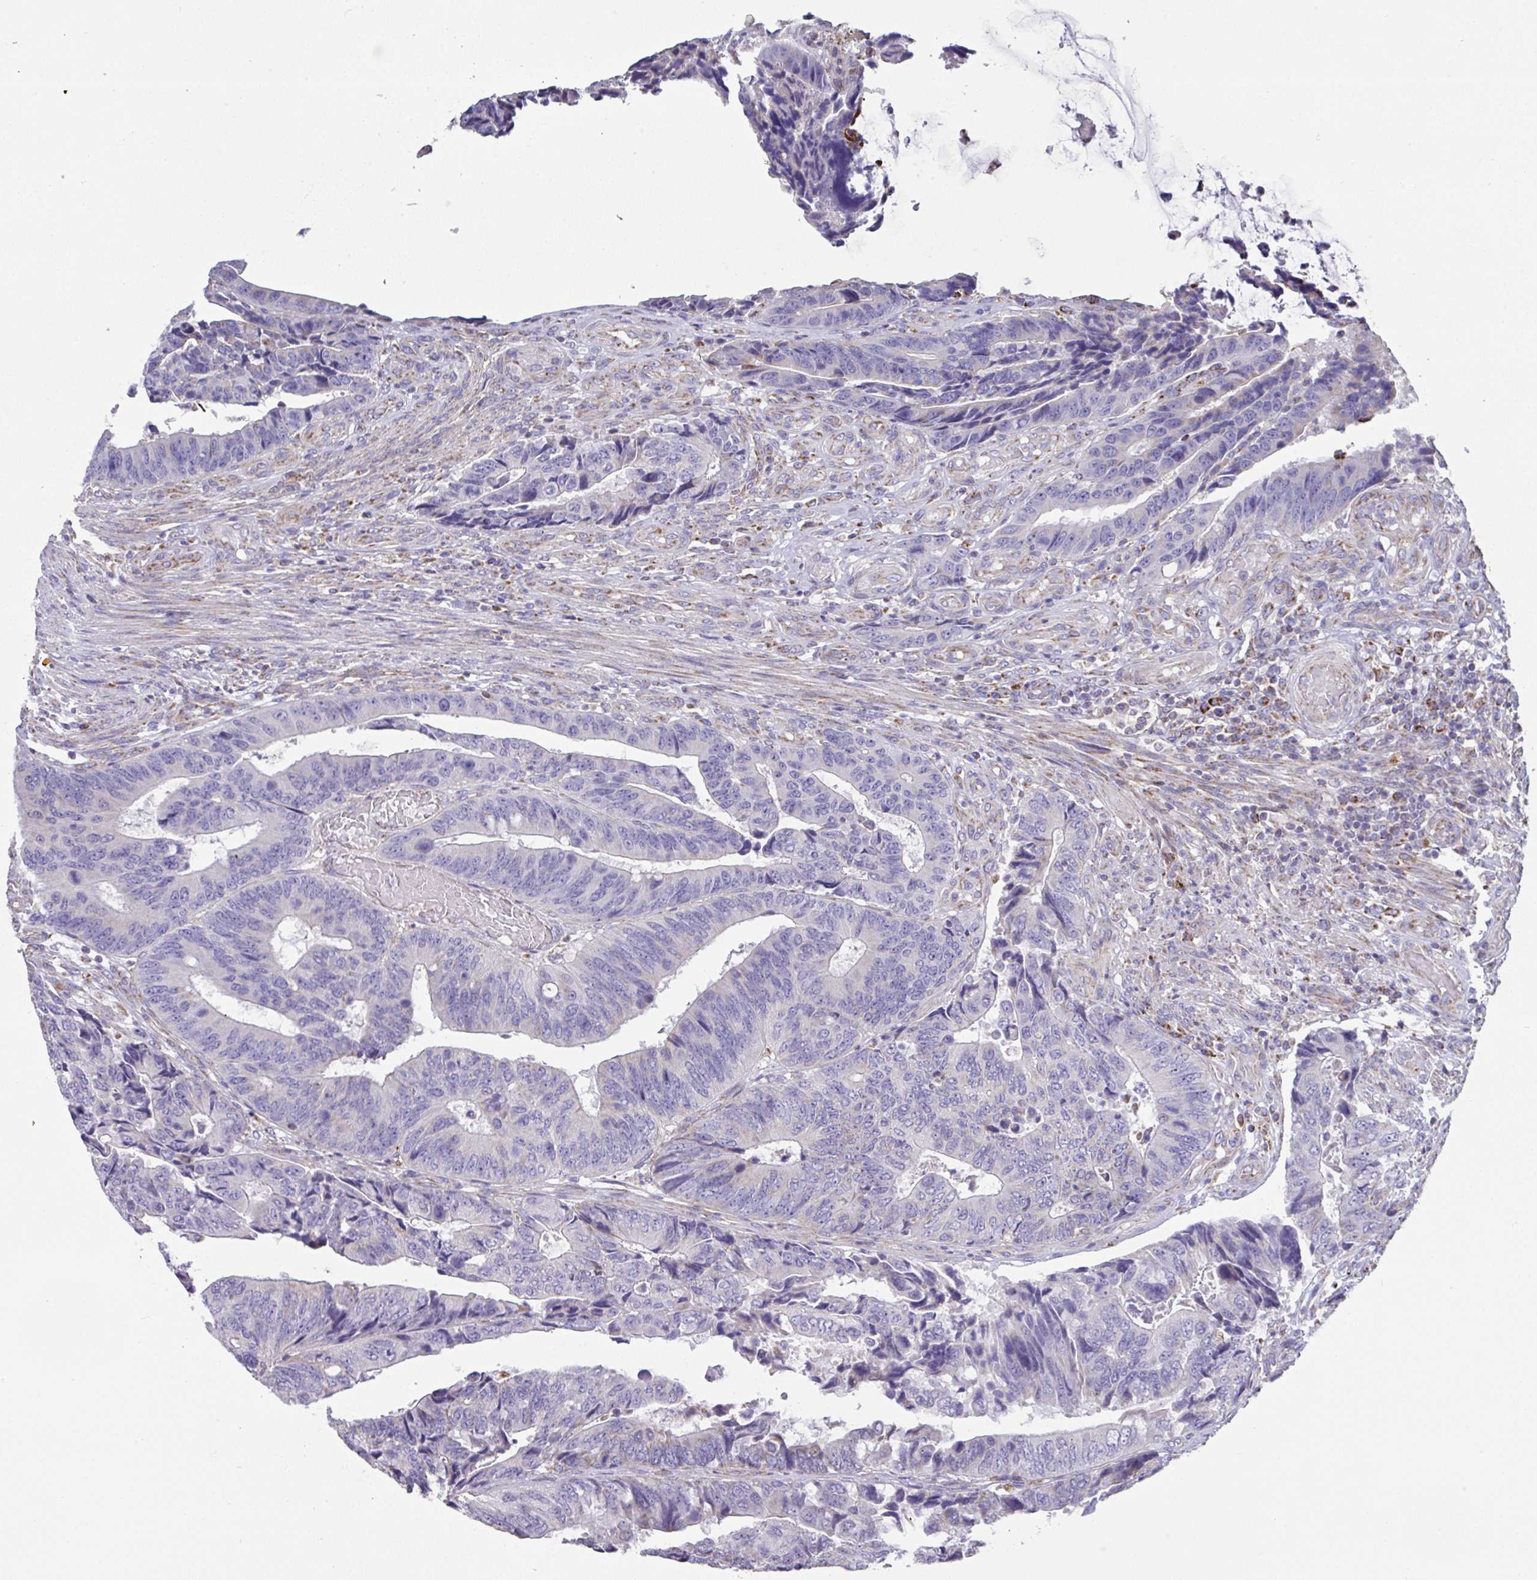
{"staining": {"intensity": "negative", "quantity": "none", "location": "none"}, "tissue": "colorectal cancer", "cell_type": "Tumor cells", "image_type": "cancer", "snomed": [{"axis": "morphology", "description": "Adenocarcinoma, NOS"}, {"axis": "topography", "description": "Colon"}], "caption": "Adenocarcinoma (colorectal) was stained to show a protein in brown. There is no significant staining in tumor cells.", "gene": "DOK7", "patient": {"sex": "male", "age": 87}}